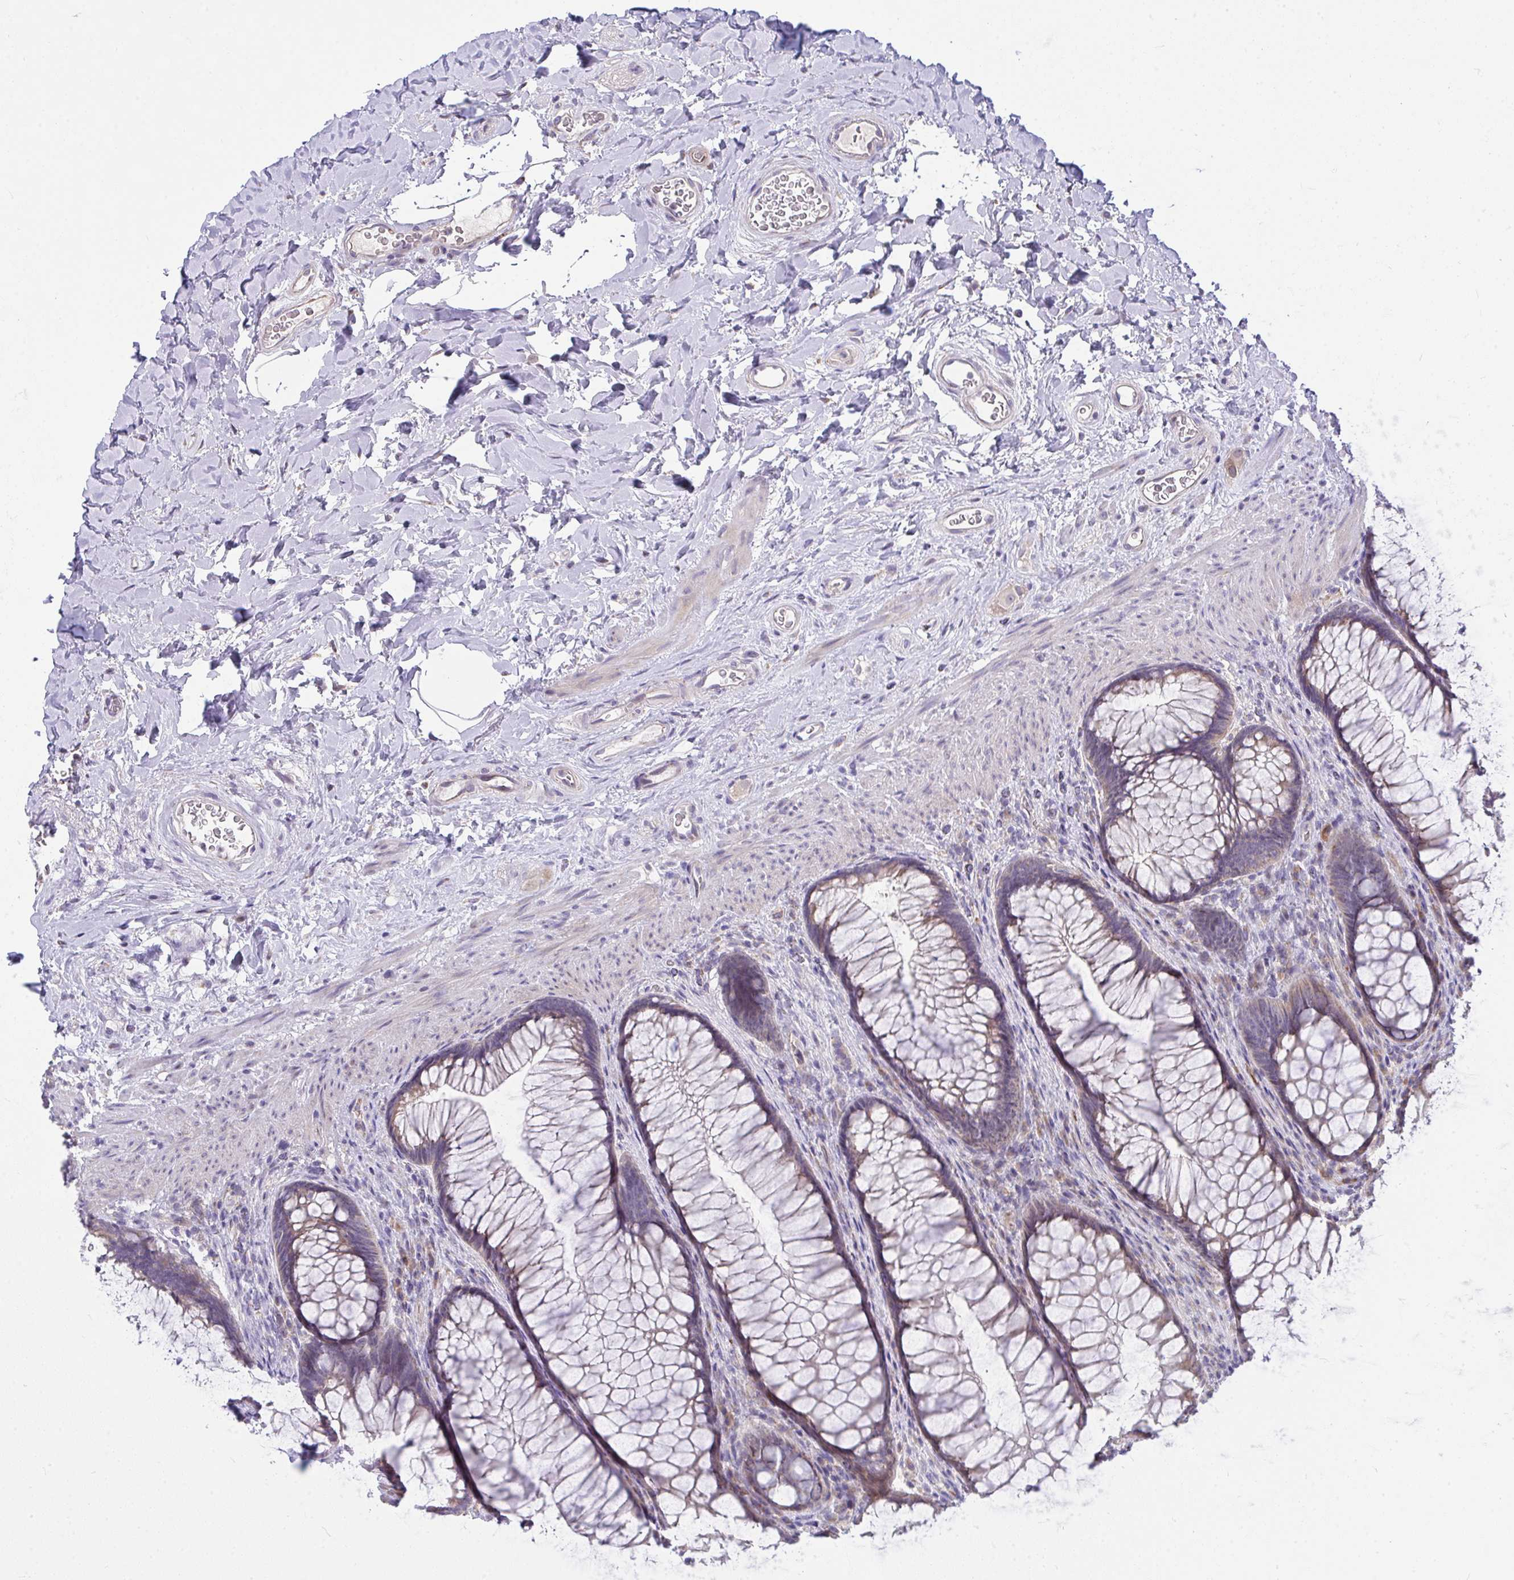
{"staining": {"intensity": "moderate", "quantity": "25%-75%", "location": "cytoplasmic/membranous"}, "tissue": "rectum", "cell_type": "Glandular cells", "image_type": "normal", "snomed": [{"axis": "morphology", "description": "Normal tissue, NOS"}, {"axis": "topography", "description": "Rectum"}], "caption": "A histopathology image showing moderate cytoplasmic/membranous expression in approximately 25%-75% of glandular cells in benign rectum, as visualized by brown immunohistochemical staining.", "gene": "CEP63", "patient": {"sex": "male", "age": 53}}